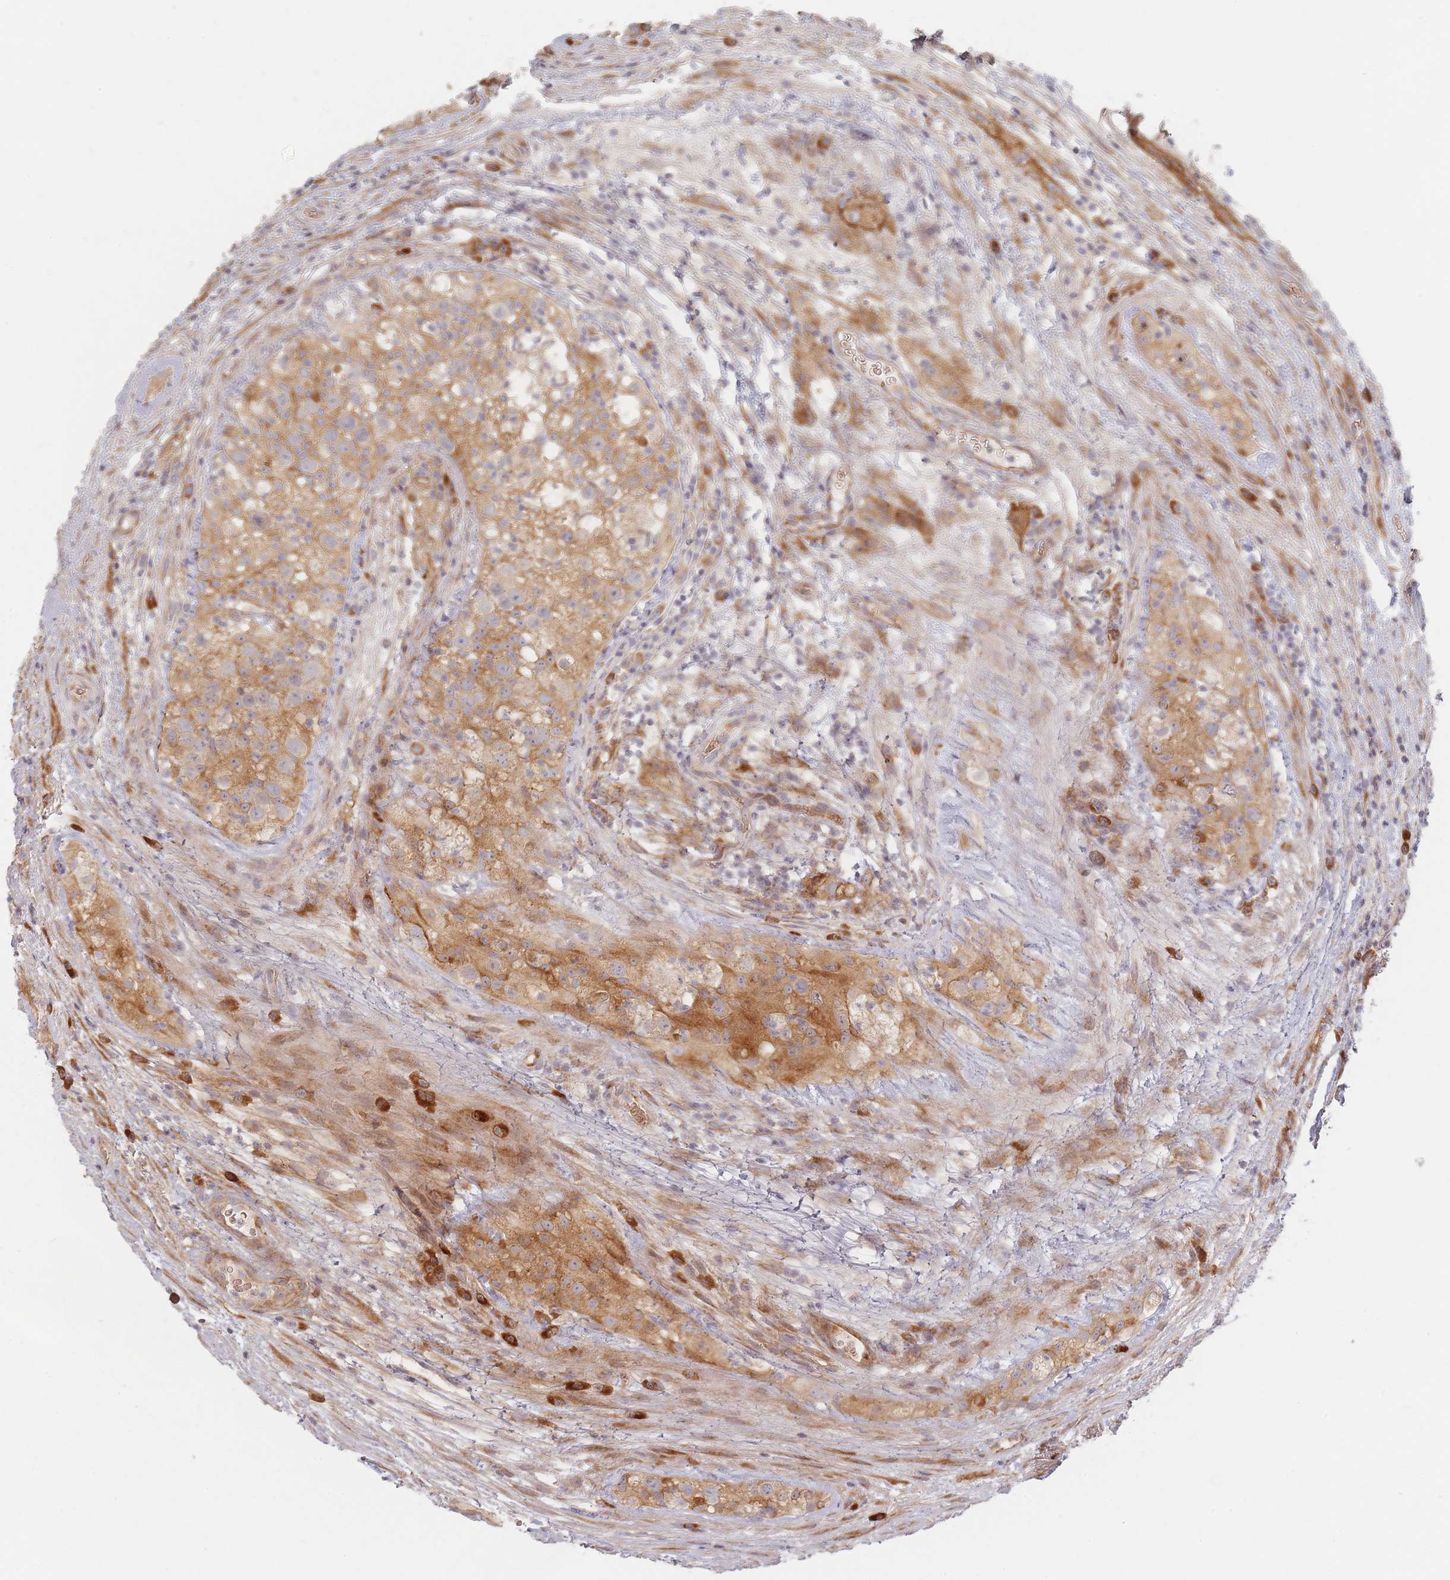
{"staining": {"intensity": "moderate", "quantity": ">75%", "location": "cytoplasmic/membranous"}, "tissue": "testis cancer", "cell_type": "Tumor cells", "image_type": "cancer", "snomed": [{"axis": "morphology", "description": "Normal tissue, NOS"}, {"axis": "morphology", "description": "Carcinoma, Embryonal, NOS"}, {"axis": "topography", "description": "Testis"}], "caption": "An image showing moderate cytoplasmic/membranous positivity in approximately >75% of tumor cells in testis cancer, as visualized by brown immunohistochemical staining.", "gene": "ZKSCAN7", "patient": {"sex": "male", "age": 32}}